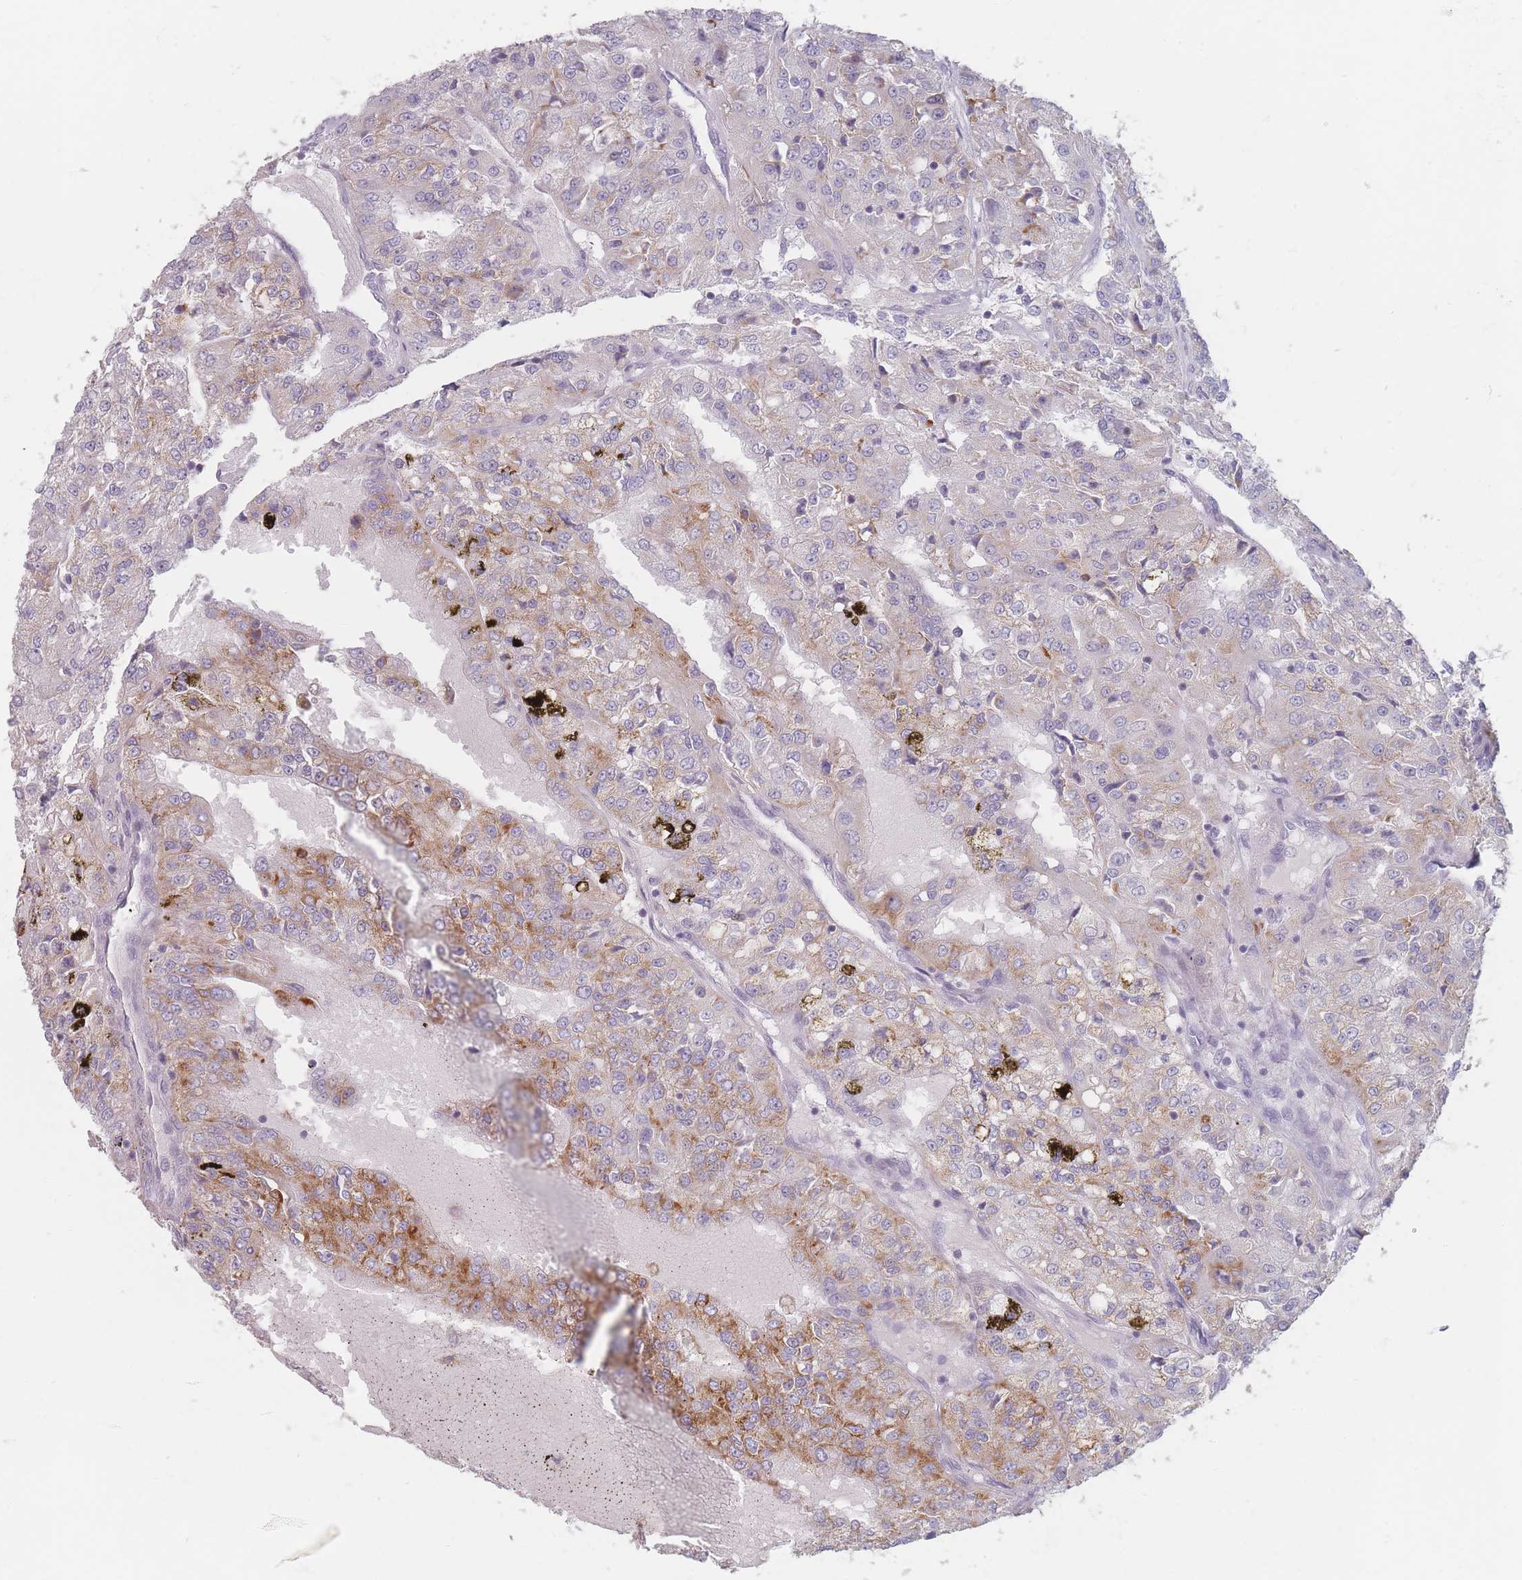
{"staining": {"intensity": "moderate", "quantity": "<25%", "location": "cytoplasmic/membranous"}, "tissue": "renal cancer", "cell_type": "Tumor cells", "image_type": "cancer", "snomed": [{"axis": "morphology", "description": "Adenocarcinoma, NOS"}, {"axis": "topography", "description": "Kidney"}], "caption": "This histopathology image demonstrates renal adenocarcinoma stained with immunohistochemistry (IHC) to label a protein in brown. The cytoplasmic/membranous of tumor cells show moderate positivity for the protein. Nuclei are counter-stained blue.", "gene": "HELZ2", "patient": {"sex": "female", "age": 63}}